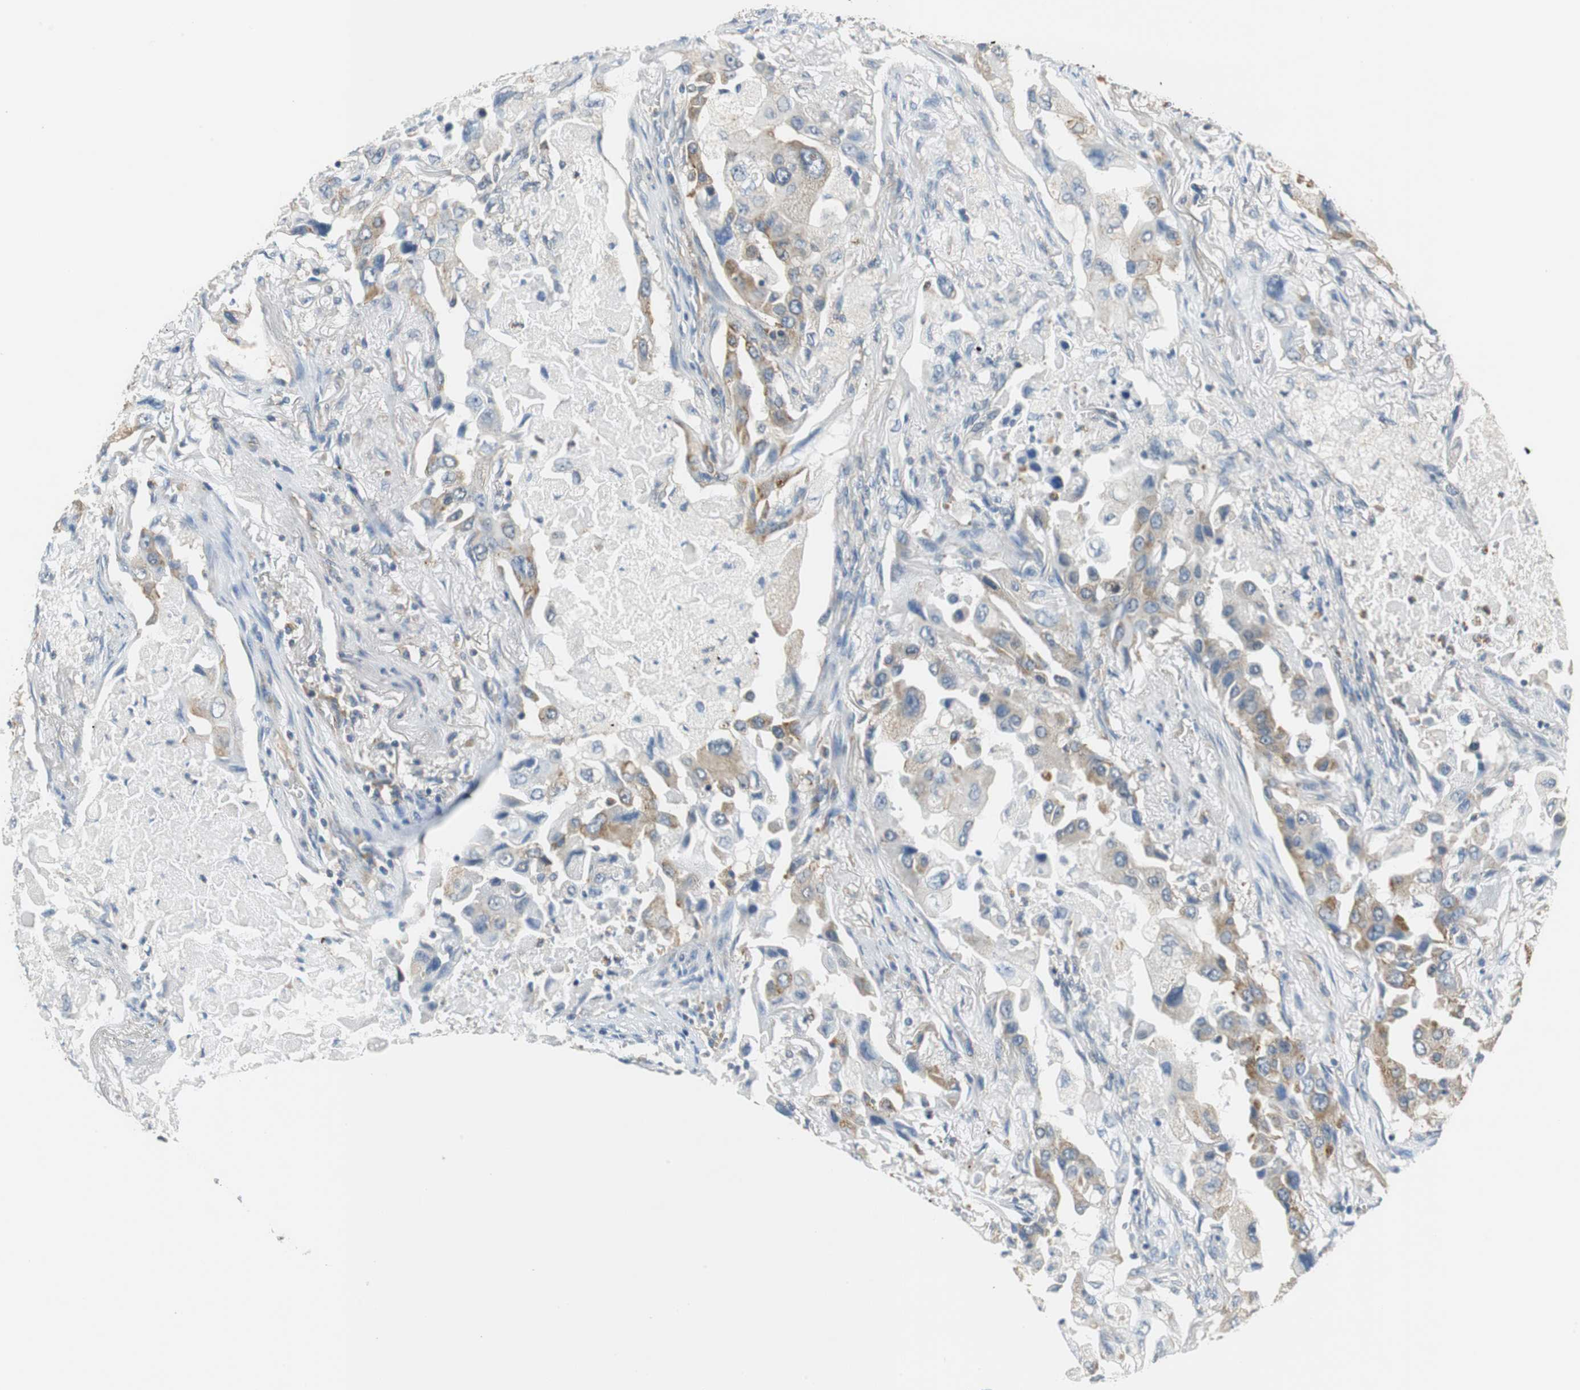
{"staining": {"intensity": "moderate", "quantity": "25%-75%", "location": "cytoplasmic/membranous"}, "tissue": "lung cancer", "cell_type": "Tumor cells", "image_type": "cancer", "snomed": [{"axis": "morphology", "description": "Adenocarcinoma, NOS"}, {"axis": "topography", "description": "Lung"}], "caption": "Tumor cells reveal medium levels of moderate cytoplasmic/membranous expression in about 25%-75% of cells in human lung cancer (adenocarcinoma).", "gene": "CNOT3", "patient": {"sex": "female", "age": 65}}